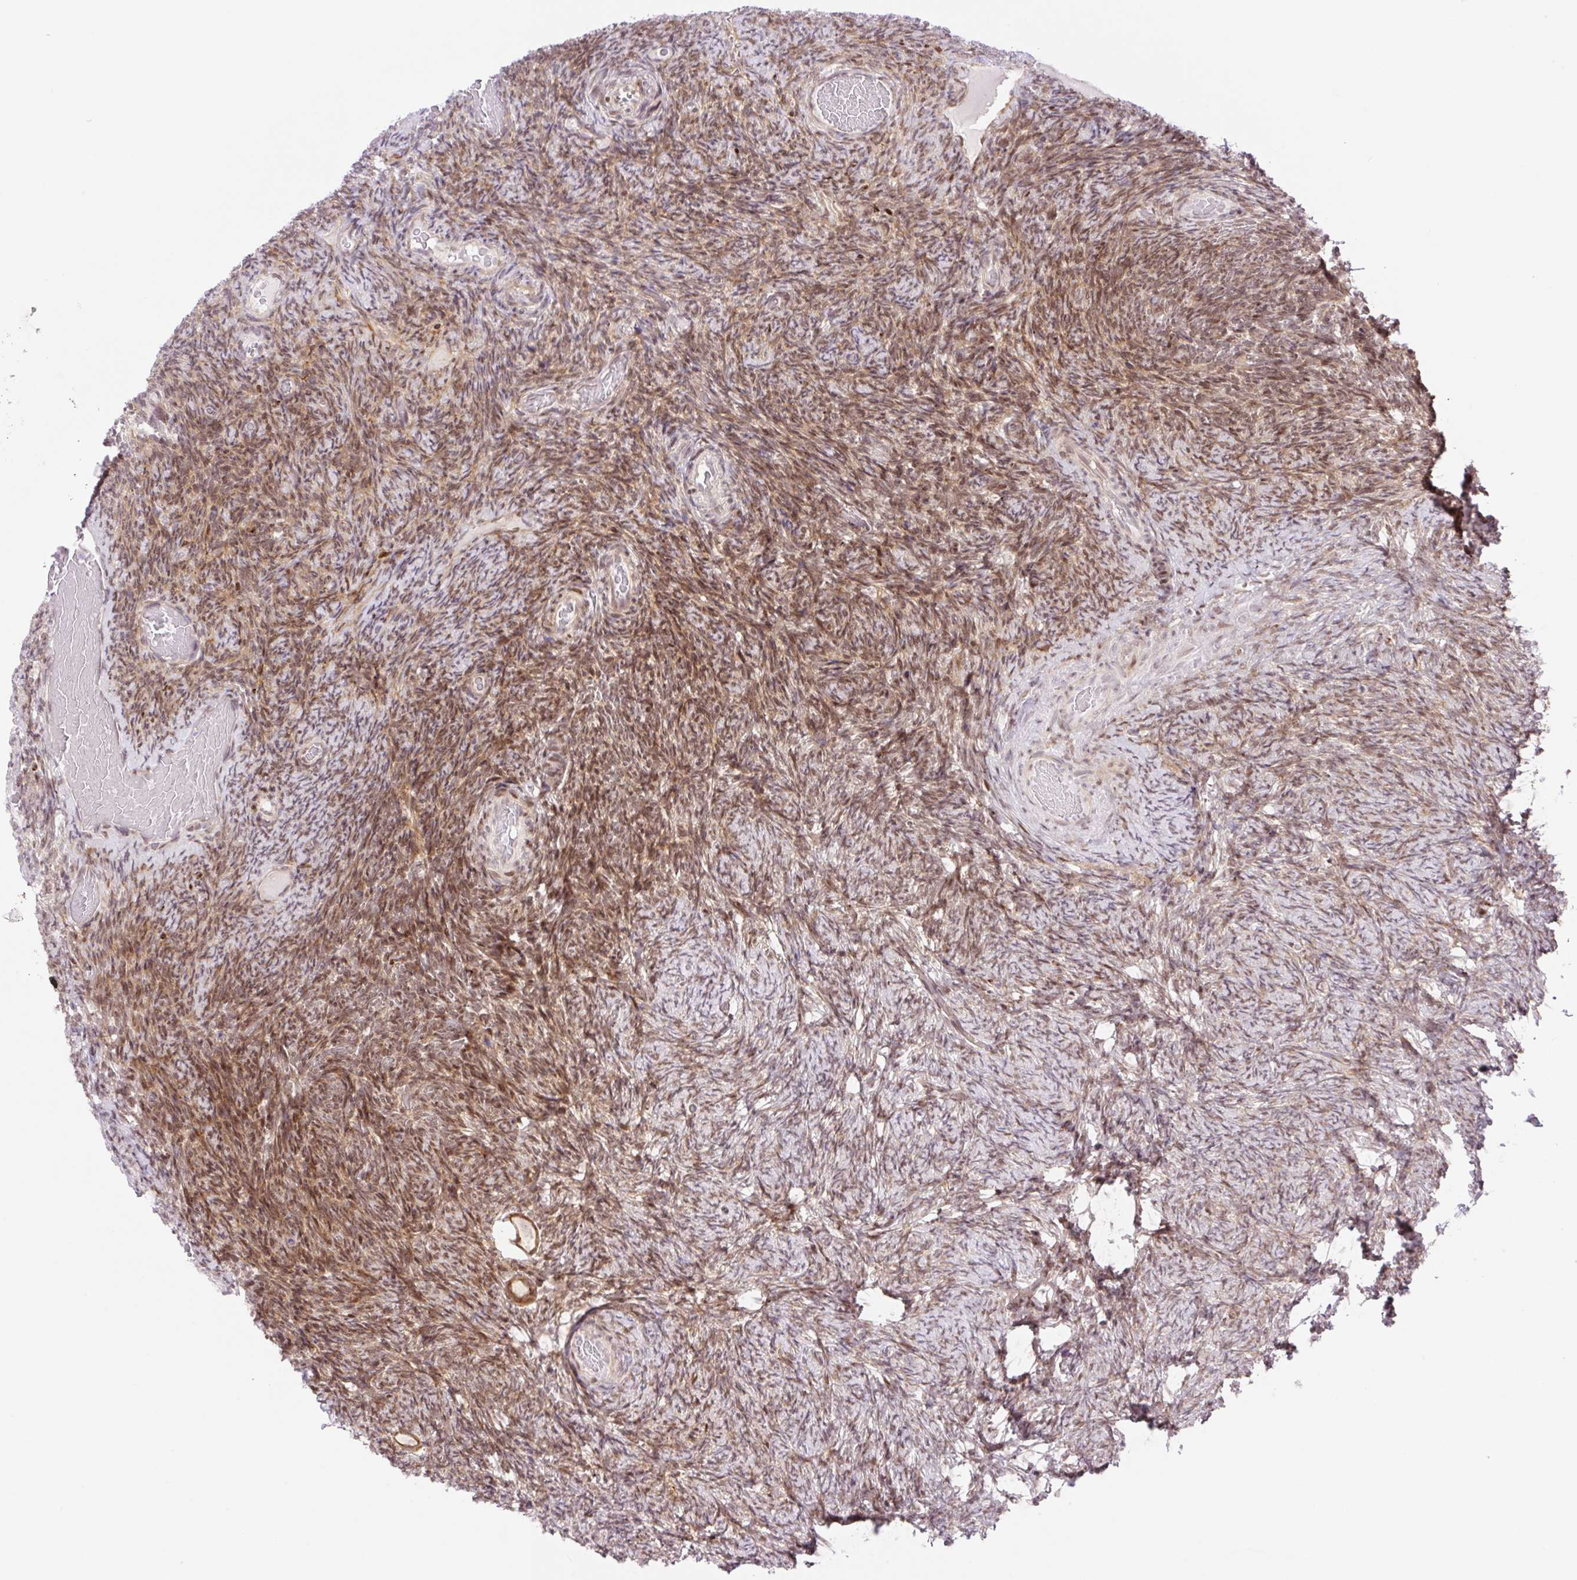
{"staining": {"intensity": "moderate", "quantity": ">75%", "location": "cytoplasmic/membranous,nuclear"}, "tissue": "ovary", "cell_type": "Follicle cells", "image_type": "normal", "snomed": [{"axis": "morphology", "description": "Normal tissue, NOS"}, {"axis": "topography", "description": "Ovary"}], "caption": "Approximately >75% of follicle cells in normal human ovary display moderate cytoplasmic/membranous,nuclear protein expression as visualized by brown immunohistochemical staining.", "gene": "ENSG00000264668", "patient": {"sex": "female", "age": 34}}